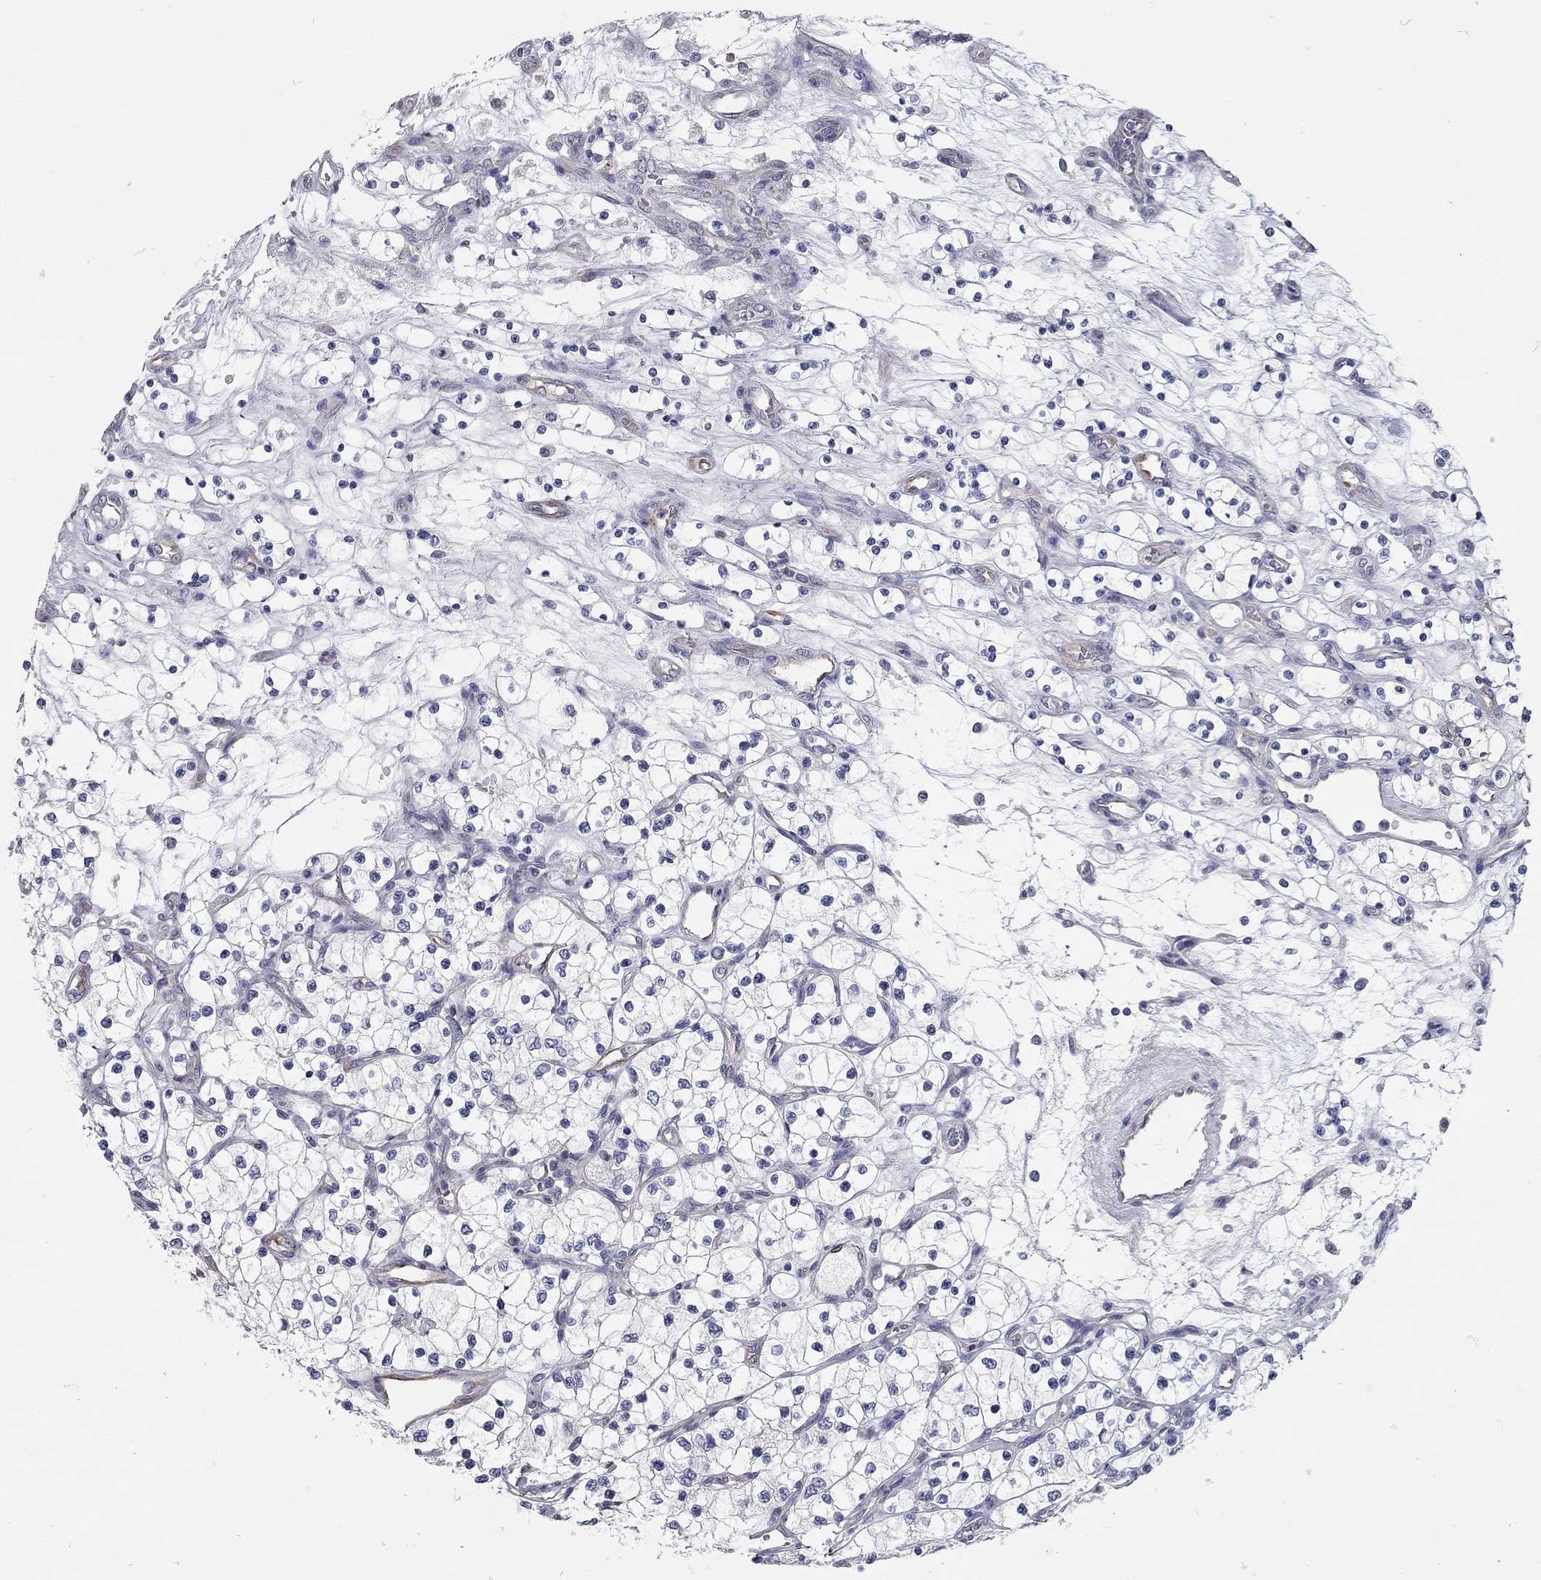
{"staining": {"intensity": "negative", "quantity": "none", "location": "none"}, "tissue": "renal cancer", "cell_type": "Tumor cells", "image_type": "cancer", "snomed": [{"axis": "morphology", "description": "Adenocarcinoma, NOS"}, {"axis": "topography", "description": "Kidney"}], "caption": "High power microscopy micrograph of an immunohistochemistry (IHC) image of renal cancer, revealing no significant expression in tumor cells. (Stains: DAB (3,3'-diaminobenzidine) immunohistochemistry with hematoxylin counter stain, Microscopy: brightfield microscopy at high magnification).", "gene": "XAGE2", "patient": {"sex": "female", "age": 69}}